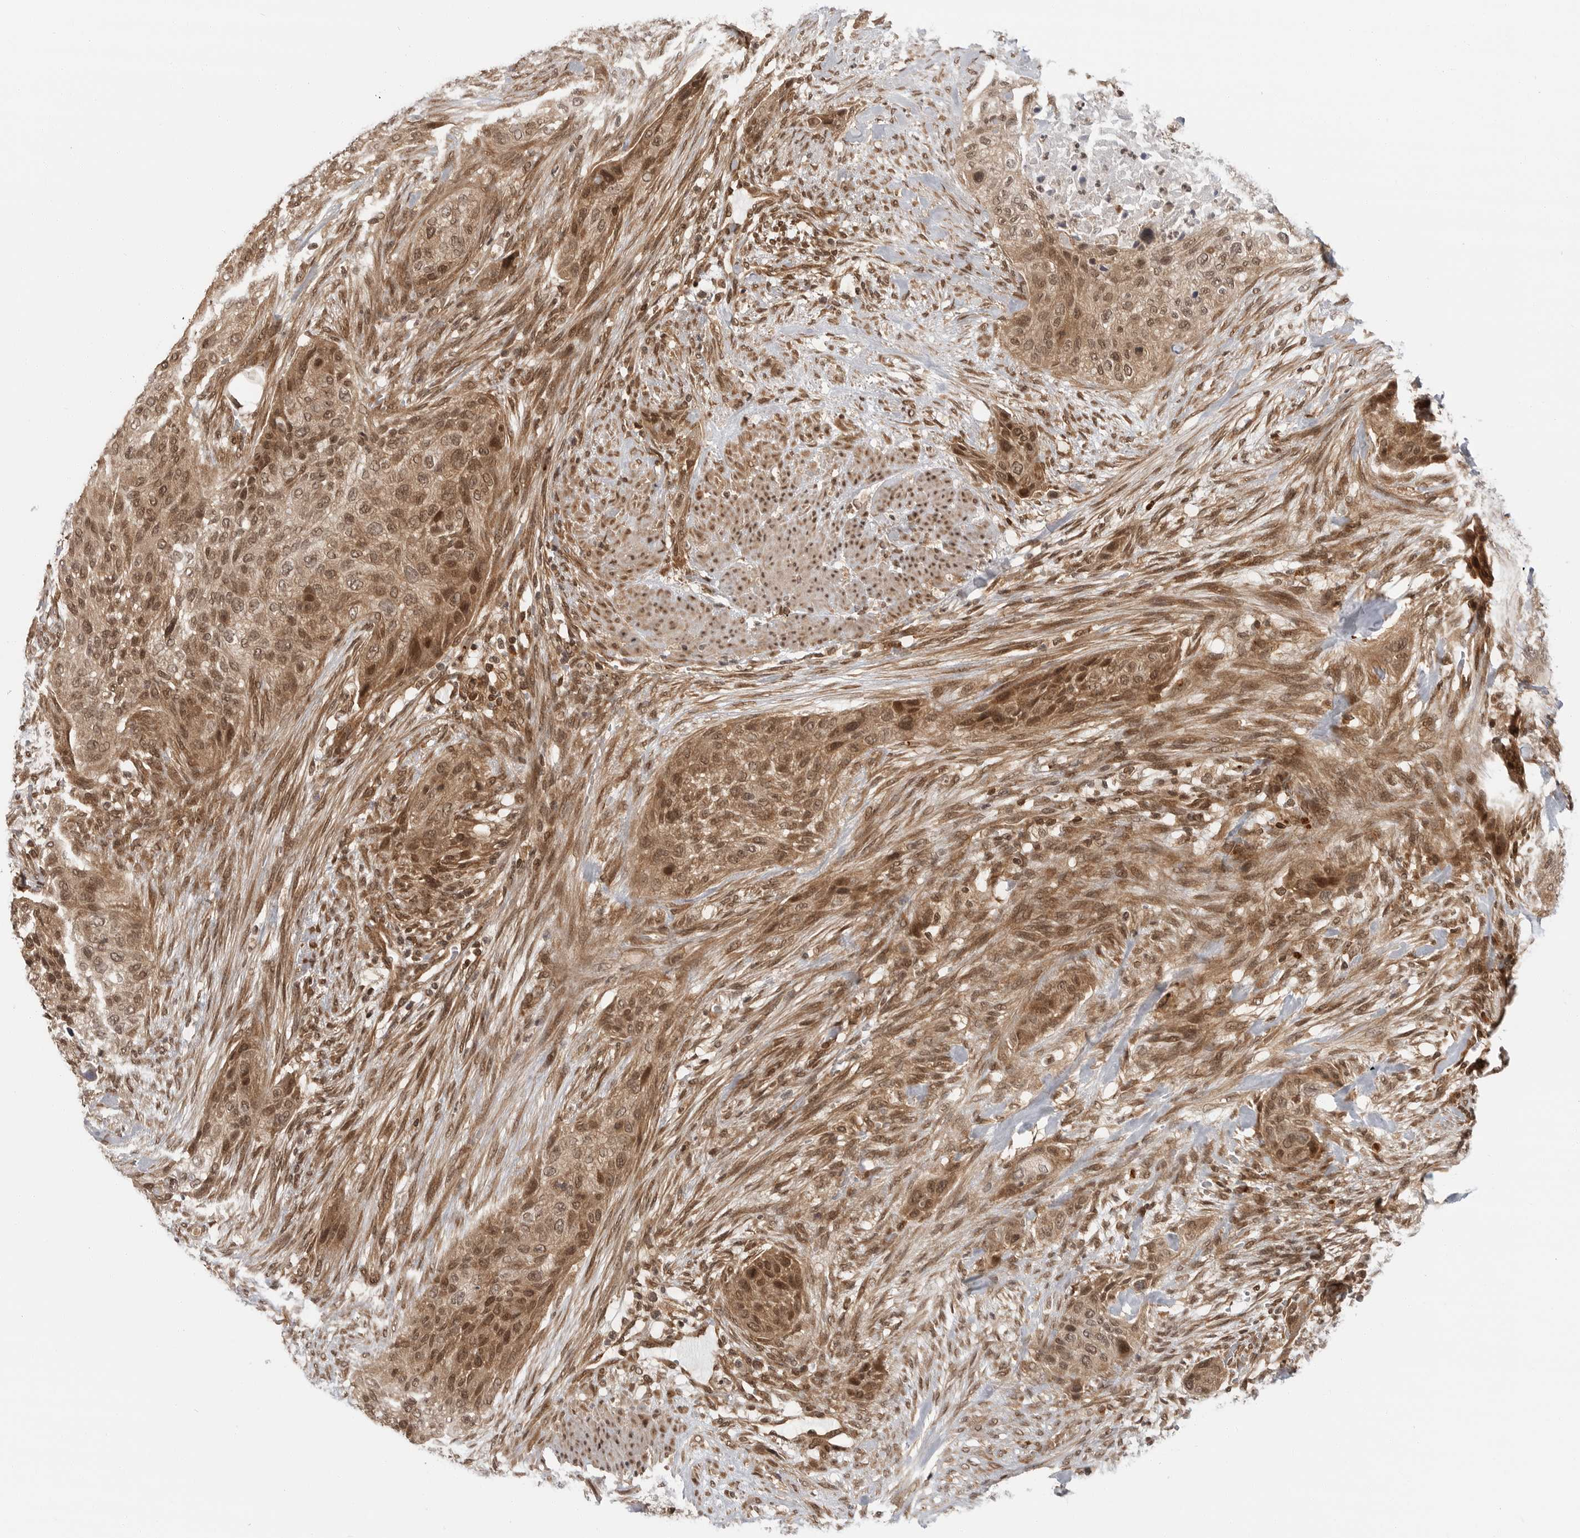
{"staining": {"intensity": "moderate", "quantity": ">75%", "location": "cytoplasmic/membranous,nuclear"}, "tissue": "urothelial cancer", "cell_type": "Tumor cells", "image_type": "cancer", "snomed": [{"axis": "morphology", "description": "Urothelial carcinoma, High grade"}, {"axis": "topography", "description": "Urinary bladder"}], "caption": "Human urothelial cancer stained with a protein marker displays moderate staining in tumor cells.", "gene": "SZRD1", "patient": {"sex": "male", "age": 35}}